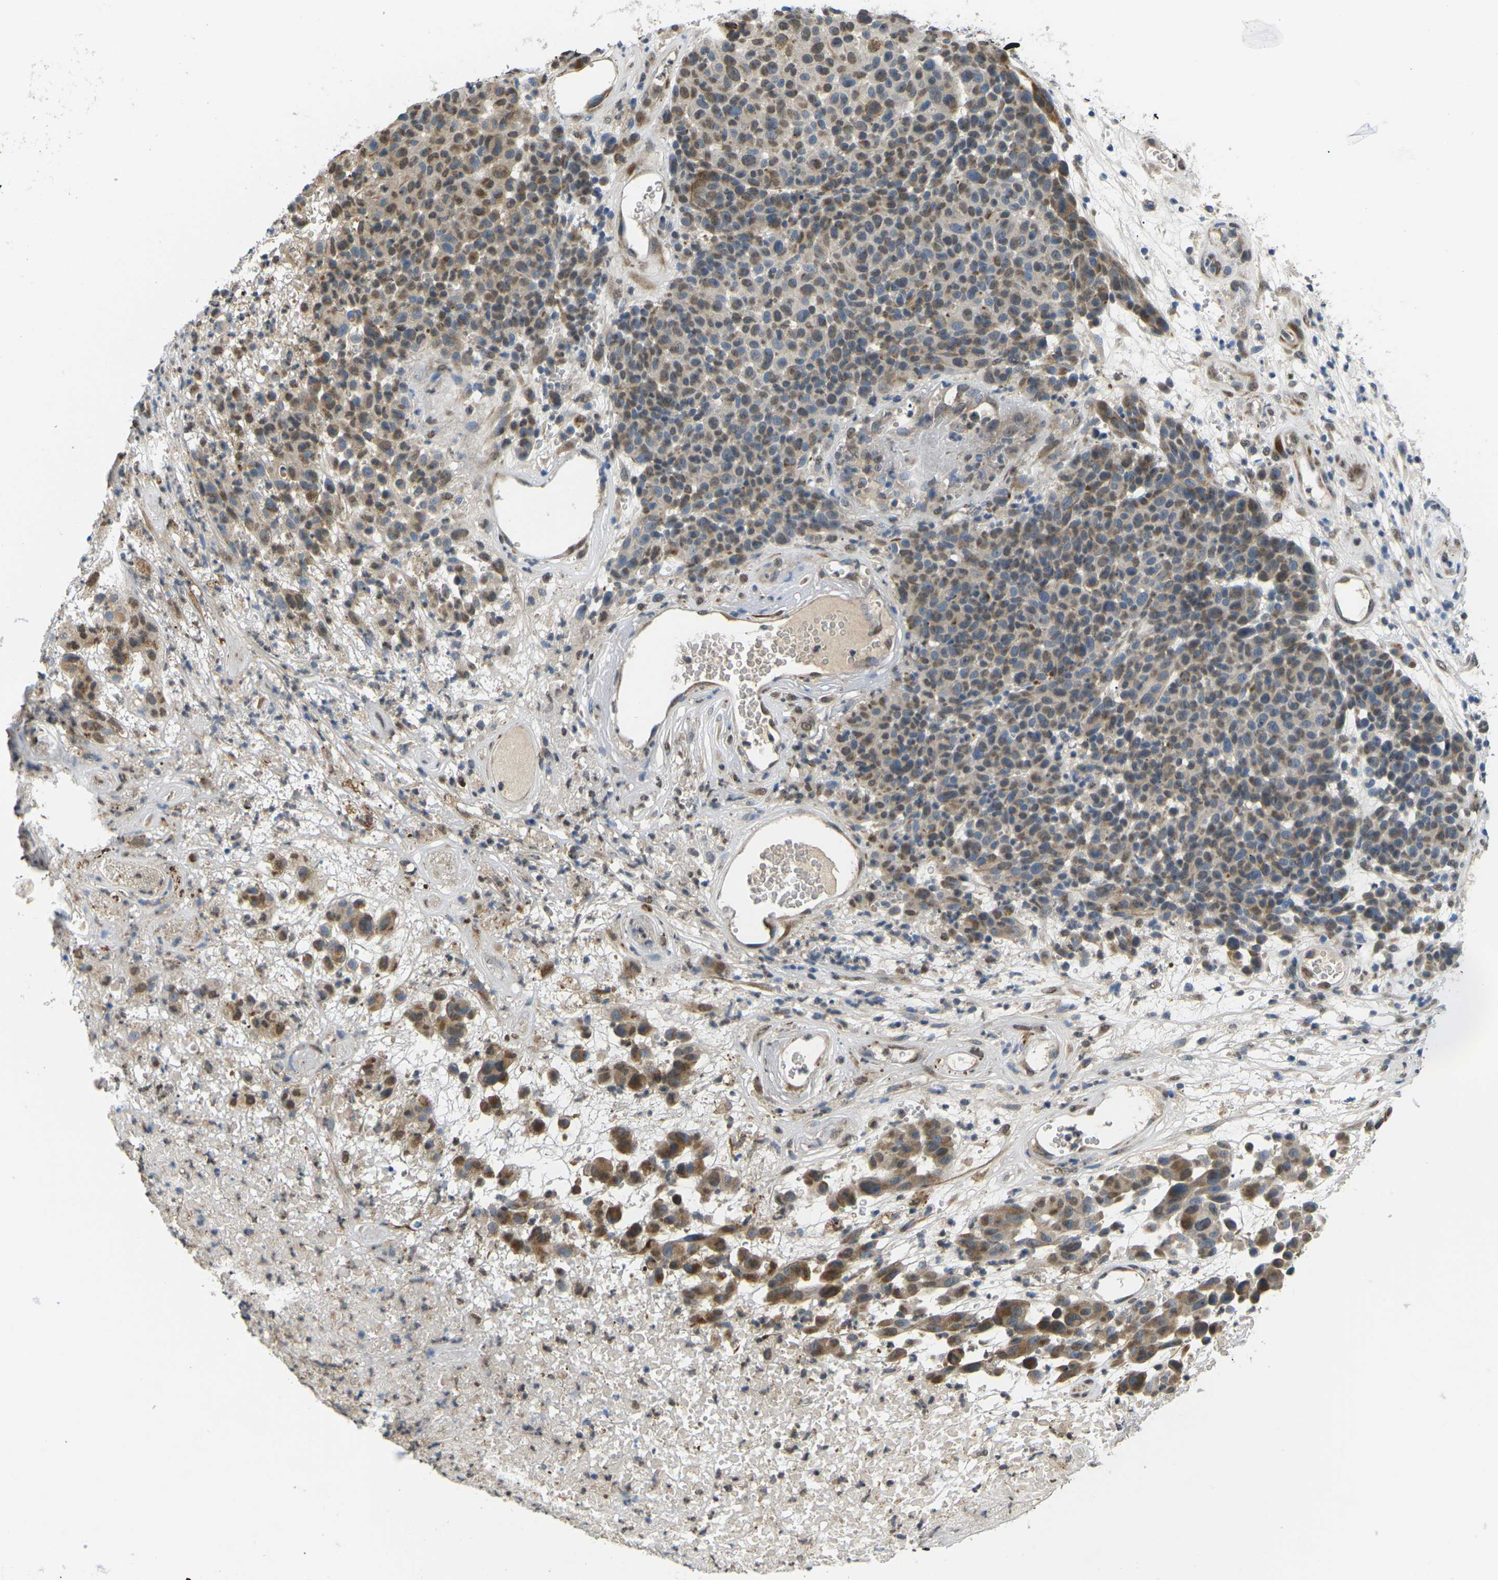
{"staining": {"intensity": "weak", "quantity": "25%-75%", "location": "nuclear"}, "tissue": "melanoma", "cell_type": "Tumor cells", "image_type": "cancer", "snomed": [{"axis": "morphology", "description": "Malignant melanoma, NOS"}, {"axis": "topography", "description": "Skin"}], "caption": "Tumor cells demonstrate low levels of weak nuclear expression in approximately 25%-75% of cells in melanoma.", "gene": "ERBB4", "patient": {"sex": "male", "age": 59}}